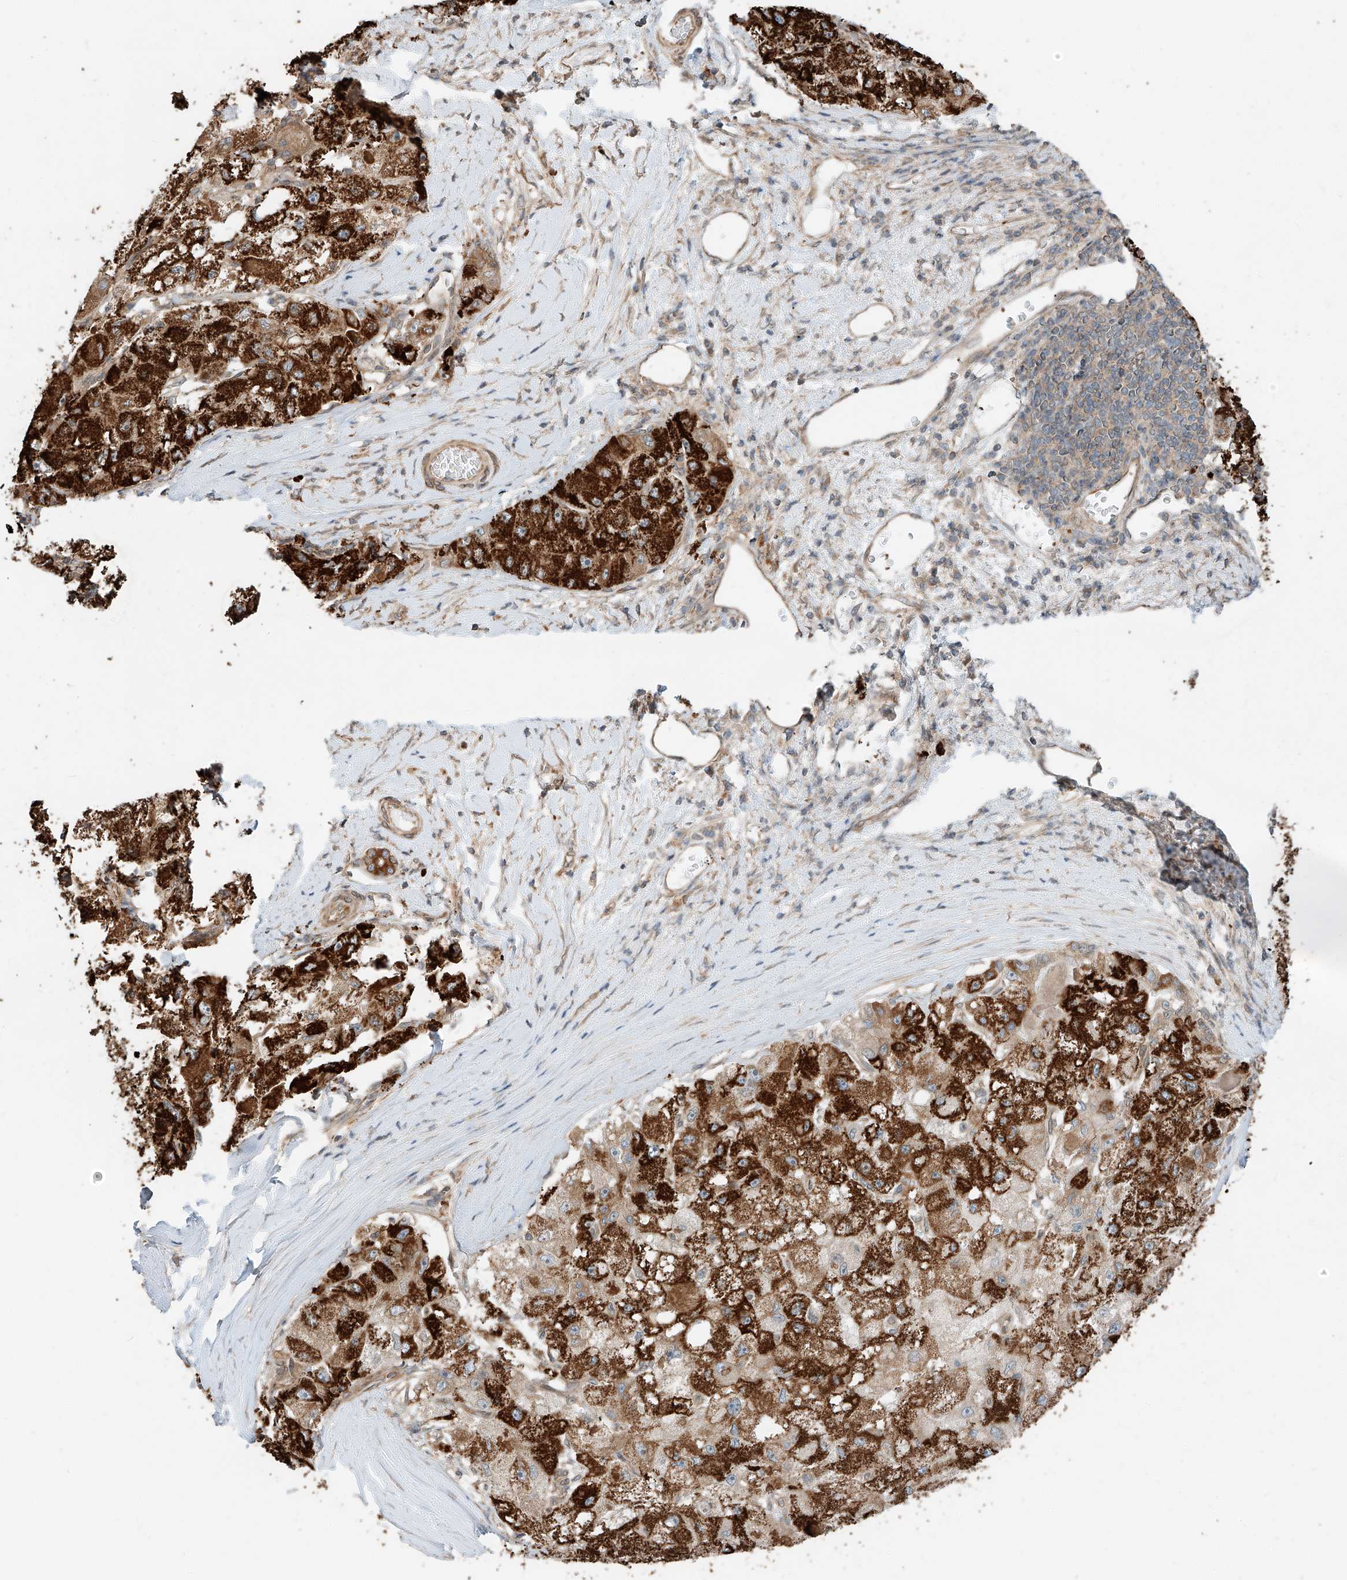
{"staining": {"intensity": "strong", "quantity": ">75%", "location": "cytoplasmic/membranous"}, "tissue": "liver cancer", "cell_type": "Tumor cells", "image_type": "cancer", "snomed": [{"axis": "morphology", "description": "Carcinoma, Hepatocellular, NOS"}, {"axis": "topography", "description": "Liver"}], "caption": "Protein analysis of hepatocellular carcinoma (liver) tissue displays strong cytoplasmic/membranous expression in approximately >75% of tumor cells. (brown staining indicates protein expression, while blue staining denotes nuclei).", "gene": "CEP162", "patient": {"sex": "male", "age": 80}}